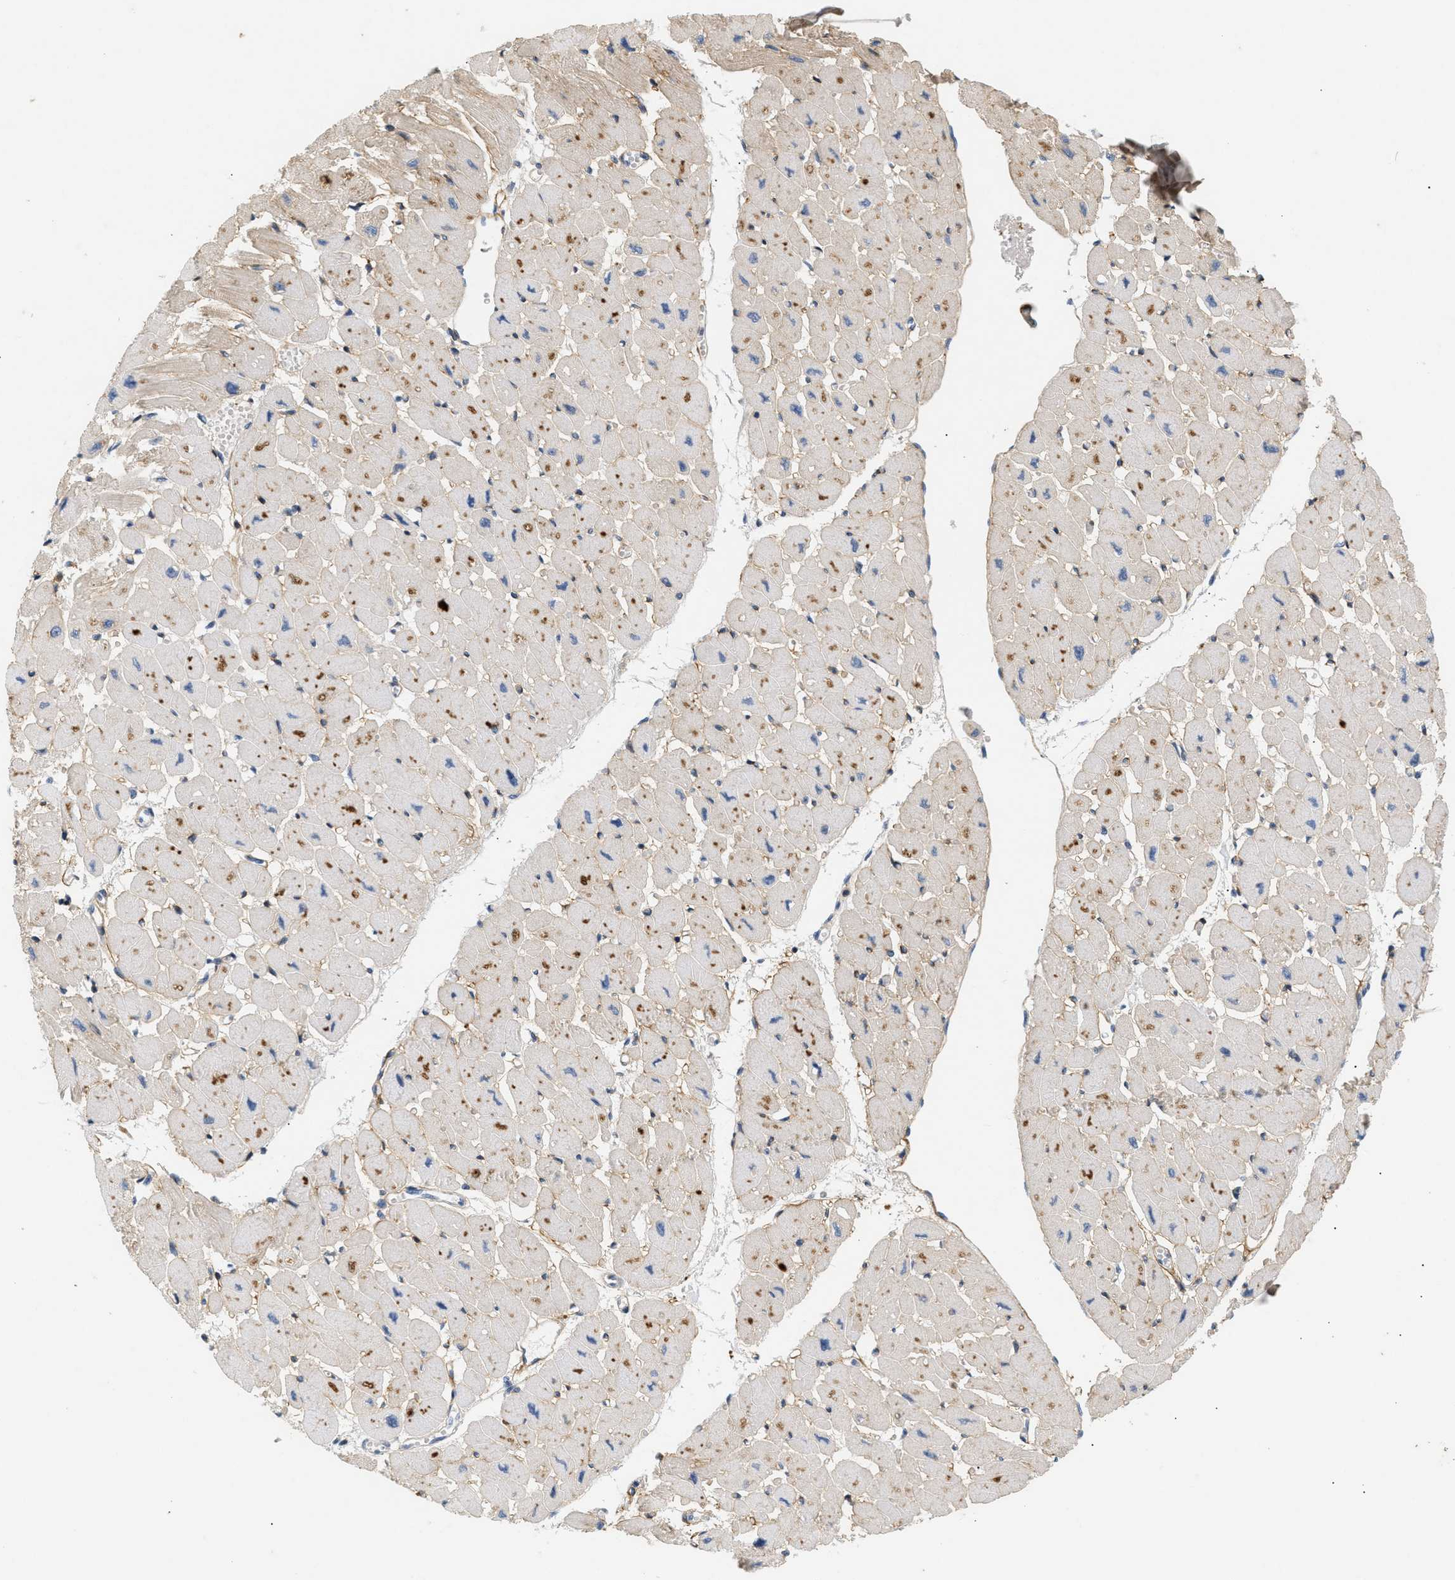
{"staining": {"intensity": "moderate", "quantity": "25%-75%", "location": "cytoplasmic/membranous"}, "tissue": "heart muscle", "cell_type": "Cardiomyocytes", "image_type": "normal", "snomed": [{"axis": "morphology", "description": "Normal tissue, NOS"}, {"axis": "topography", "description": "Heart"}], "caption": "The micrograph exhibits staining of normal heart muscle, revealing moderate cytoplasmic/membranous protein positivity (brown color) within cardiomyocytes. The staining is performed using DAB (3,3'-diaminobenzidine) brown chromogen to label protein expression. The nuclei are counter-stained blue using hematoxylin.", "gene": "FARS2", "patient": {"sex": "female", "age": 54}}